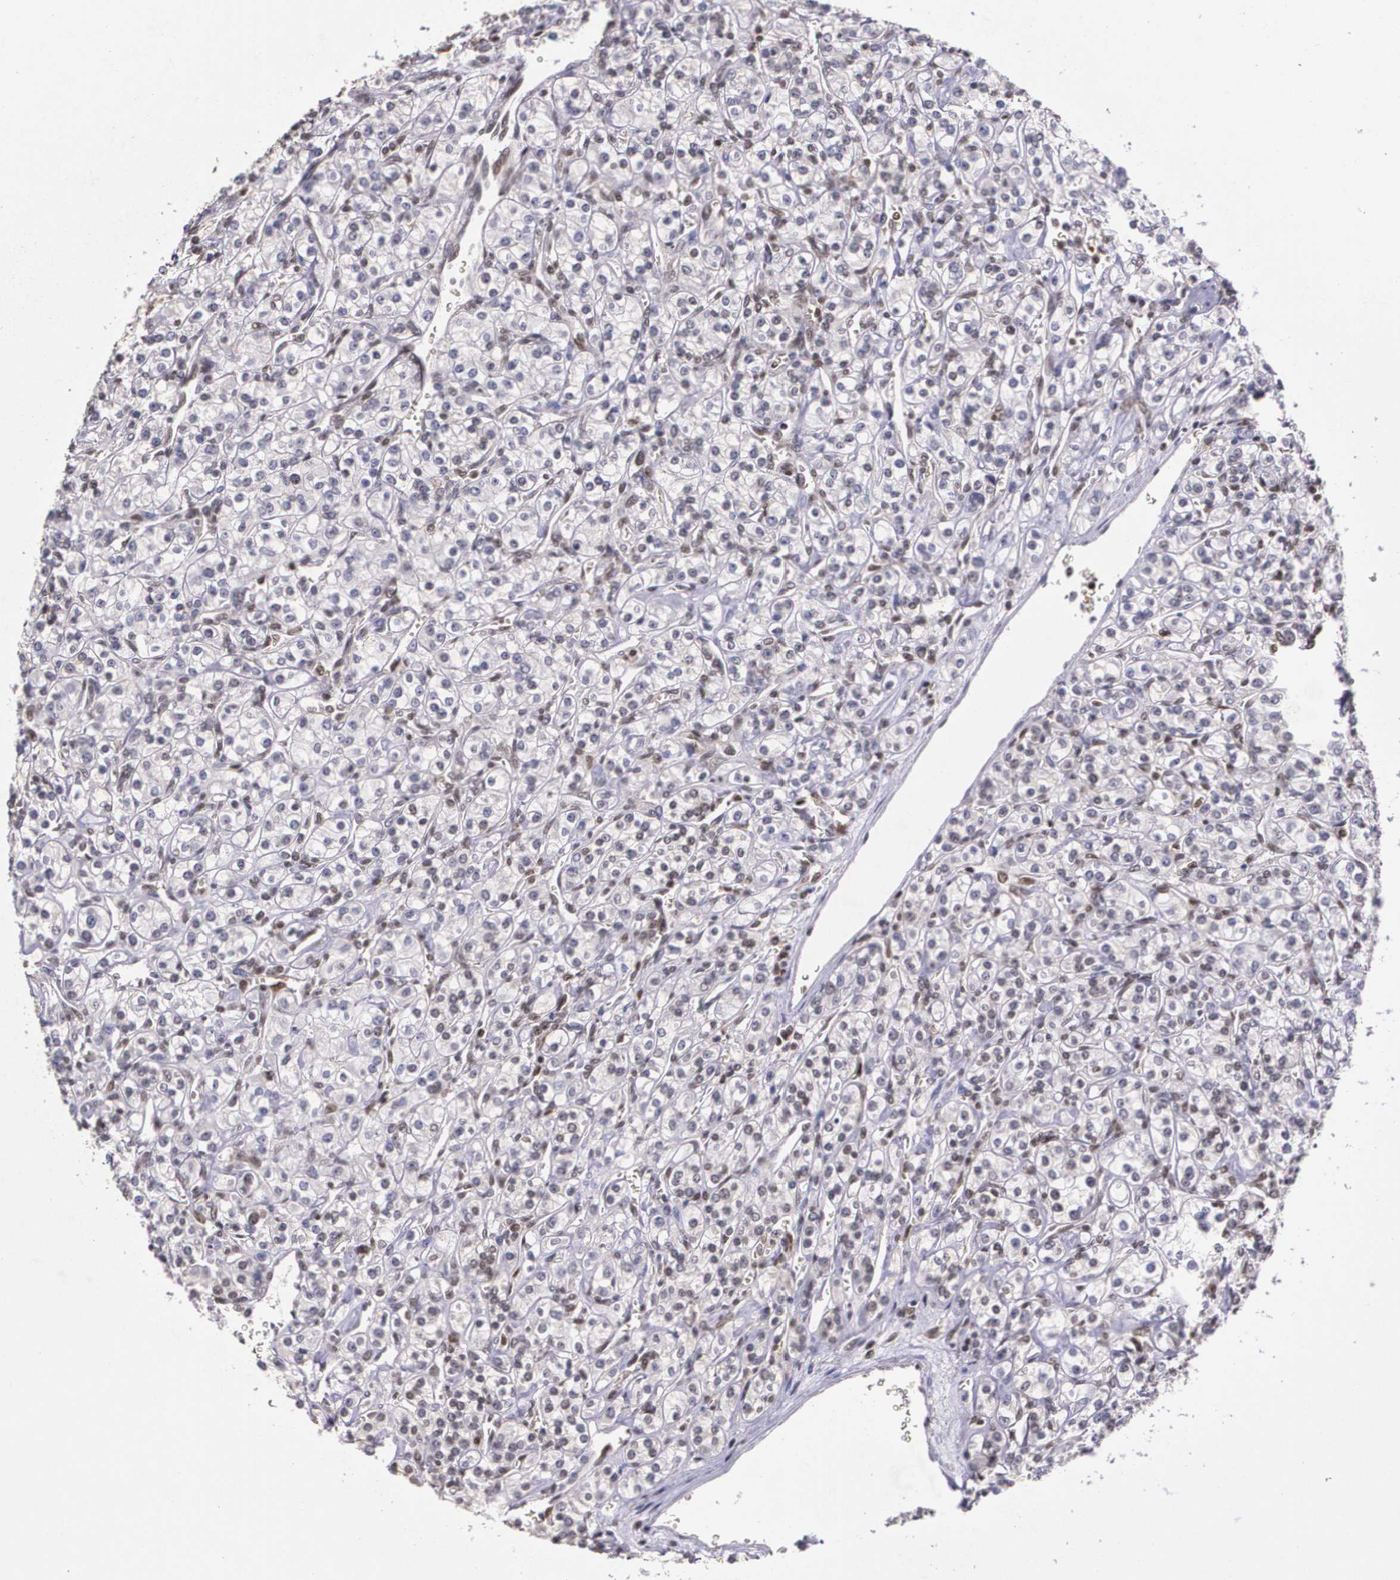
{"staining": {"intensity": "negative", "quantity": "none", "location": "none"}, "tissue": "renal cancer", "cell_type": "Tumor cells", "image_type": "cancer", "snomed": [{"axis": "morphology", "description": "Adenocarcinoma, NOS"}, {"axis": "topography", "description": "Kidney"}], "caption": "This is an IHC micrograph of renal cancer (adenocarcinoma). There is no expression in tumor cells.", "gene": "MGMT", "patient": {"sex": "male", "age": 77}}